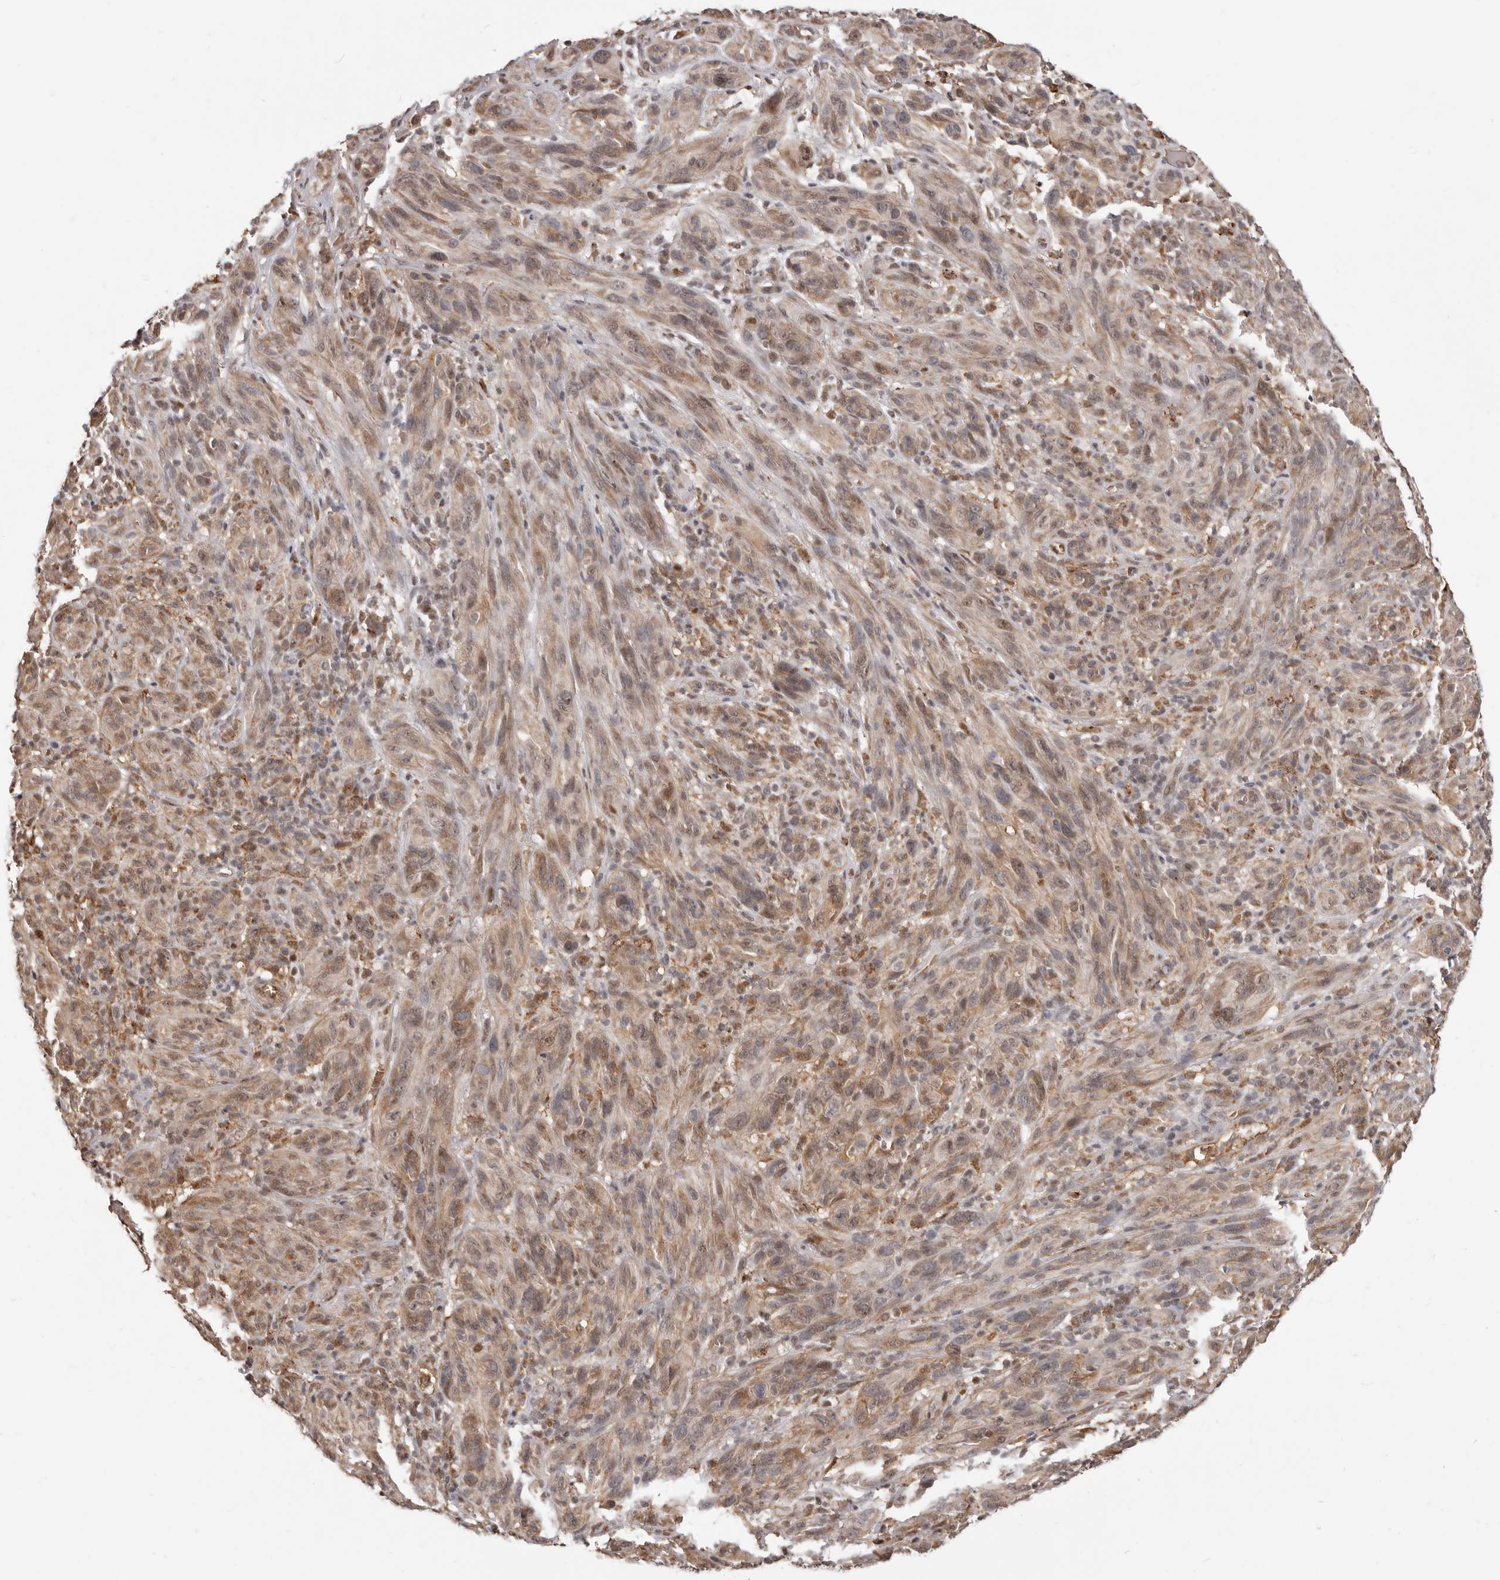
{"staining": {"intensity": "weak", "quantity": ">75%", "location": "cytoplasmic/membranous,nuclear"}, "tissue": "melanoma", "cell_type": "Tumor cells", "image_type": "cancer", "snomed": [{"axis": "morphology", "description": "Malignant melanoma, NOS"}, {"axis": "topography", "description": "Skin of head"}], "caption": "Immunohistochemistry of human malignant melanoma reveals low levels of weak cytoplasmic/membranous and nuclear expression in about >75% of tumor cells.", "gene": "NCOA3", "patient": {"sex": "male", "age": 96}}